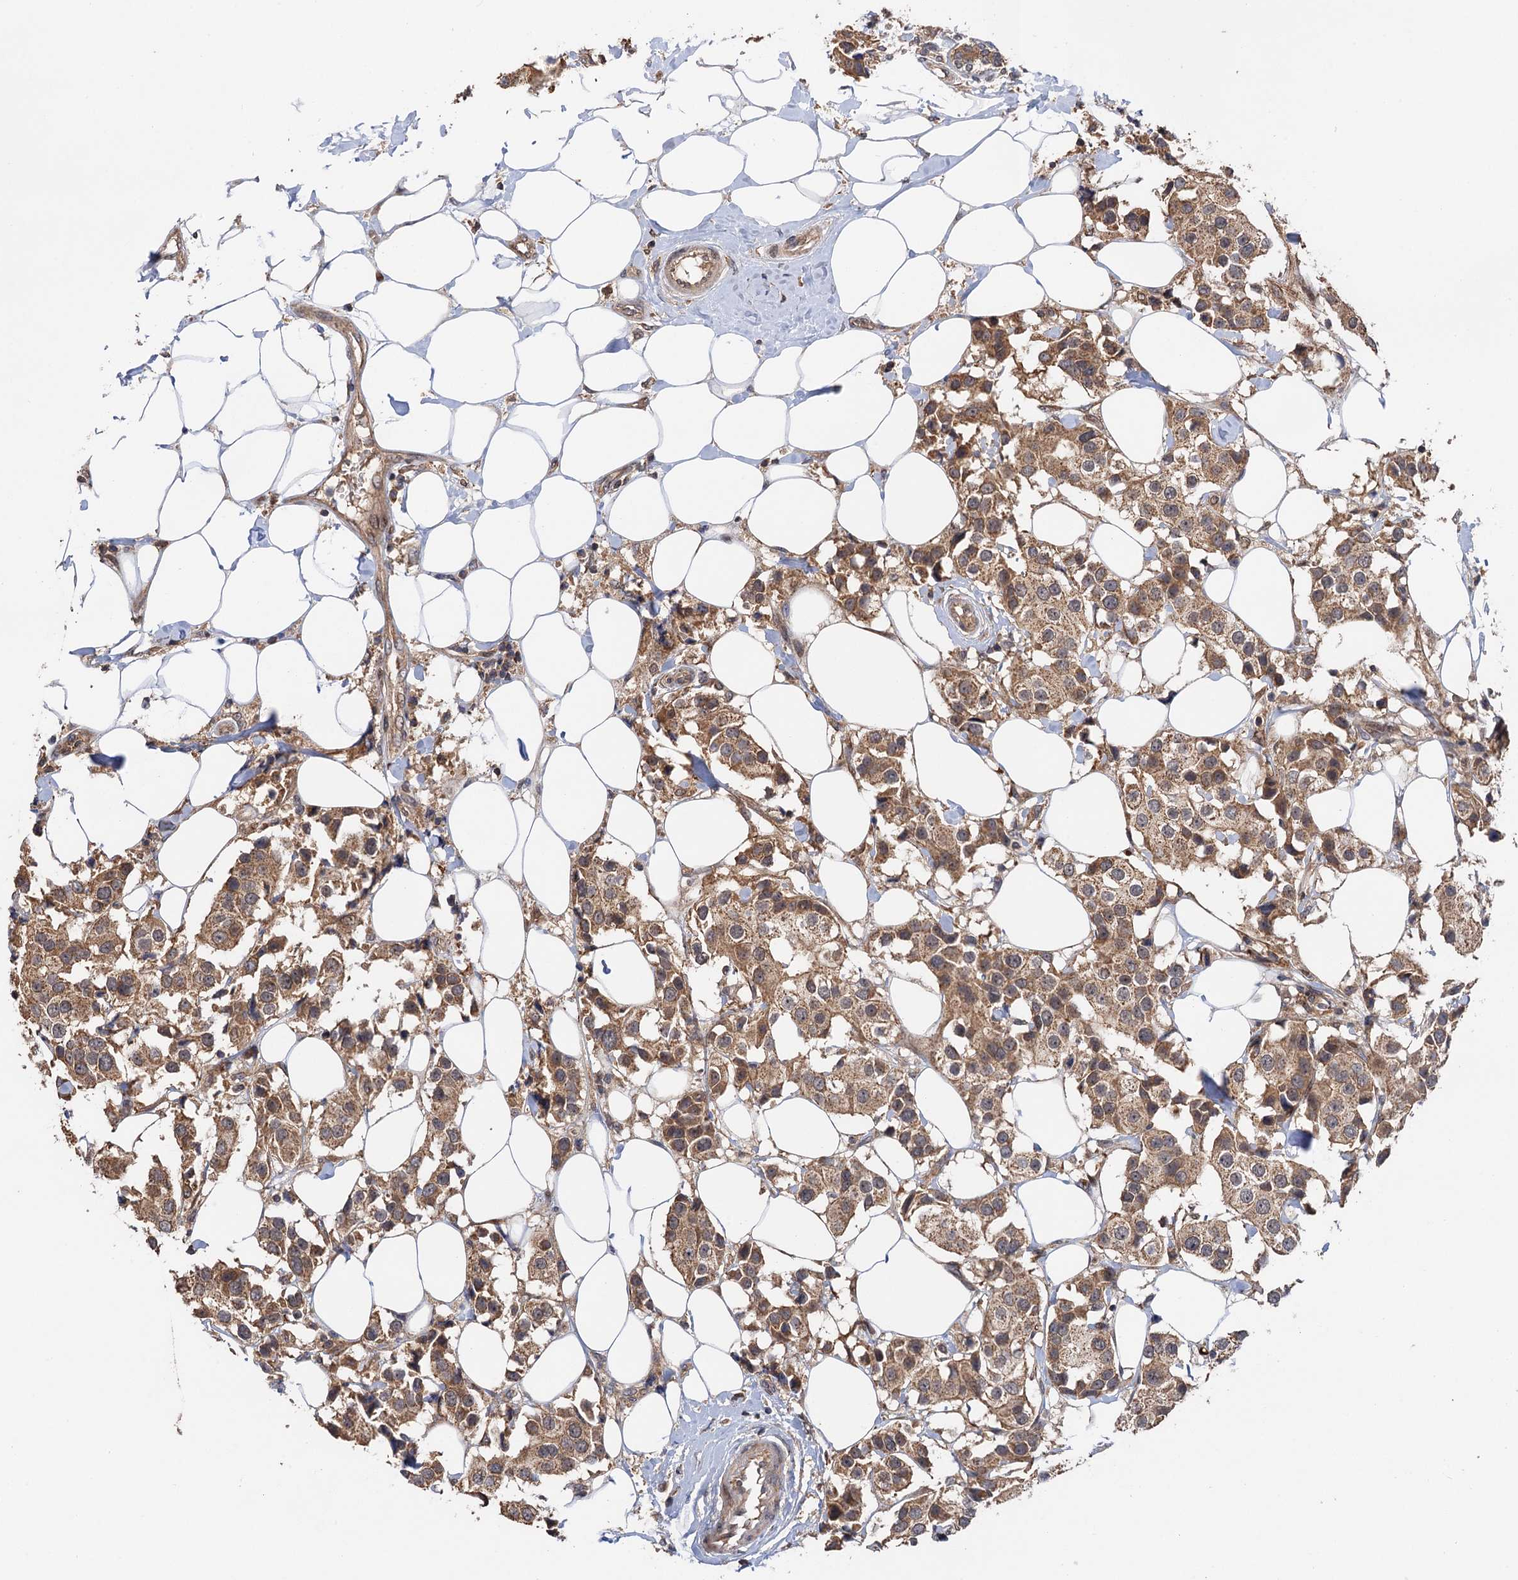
{"staining": {"intensity": "moderate", "quantity": ">75%", "location": "cytoplasmic/membranous"}, "tissue": "breast cancer", "cell_type": "Tumor cells", "image_type": "cancer", "snomed": [{"axis": "morphology", "description": "Normal tissue, NOS"}, {"axis": "morphology", "description": "Duct carcinoma"}, {"axis": "topography", "description": "Breast"}], "caption": "Breast invasive ductal carcinoma stained for a protein (brown) exhibits moderate cytoplasmic/membranous positive positivity in about >75% of tumor cells.", "gene": "SNX32", "patient": {"sex": "female", "age": 39}}